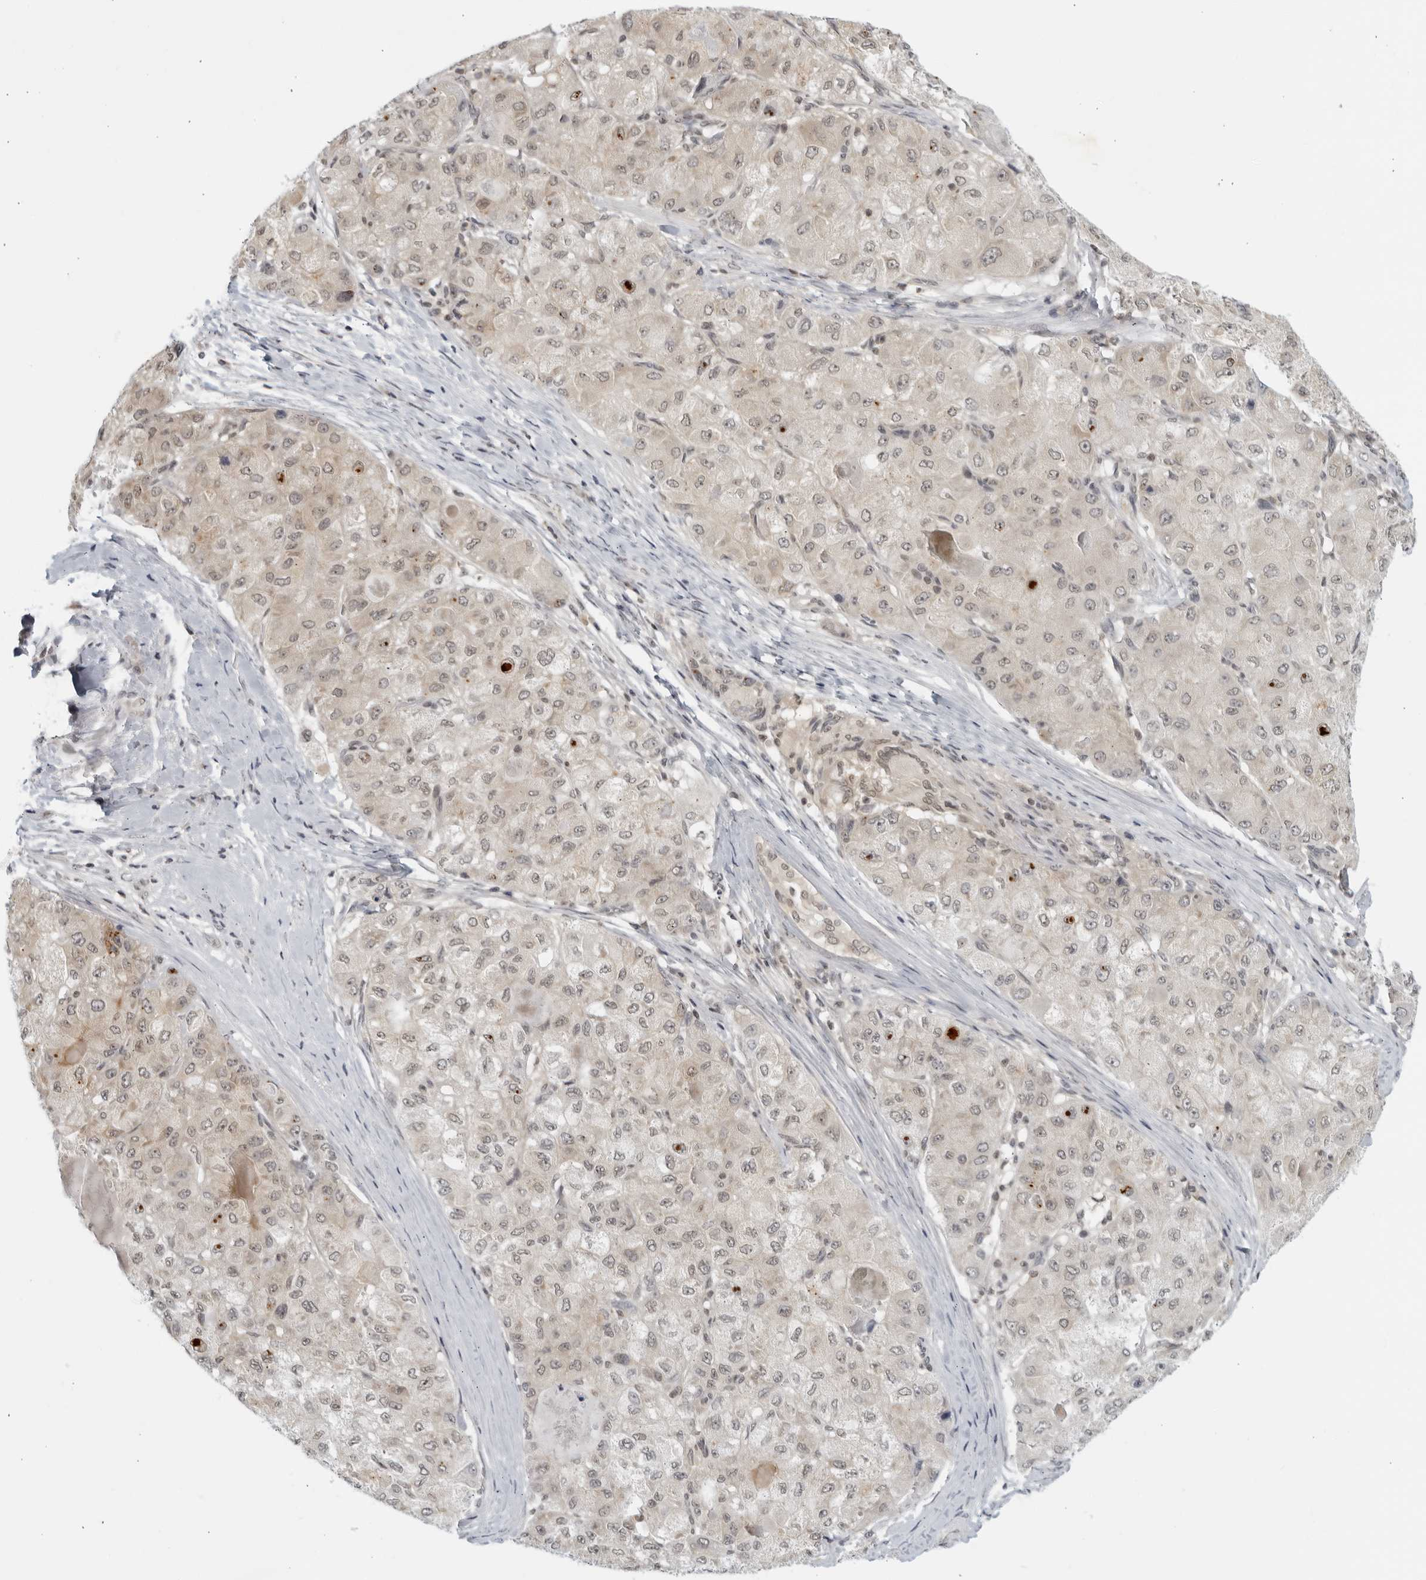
{"staining": {"intensity": "moderate", "quantity": "<25%", "location": "nuclear"}, "tissue": "liver cancer", "cell_type": "Tumor cells", "image_type": "cancer", "snomed": [{"axis": "morphology", "description": "Carcinoma, Hepatocellular, NOS"}, {"axis": "topography", "description": "Liver"}], "caption": "Protein expression analysis of human hepatocellular carcinoma (liver) reveals moderate nuclear positivity in about <25% of tumor cells.", "gene": "CC2D1B", "patient": {"sex": "male", "age": 80}}